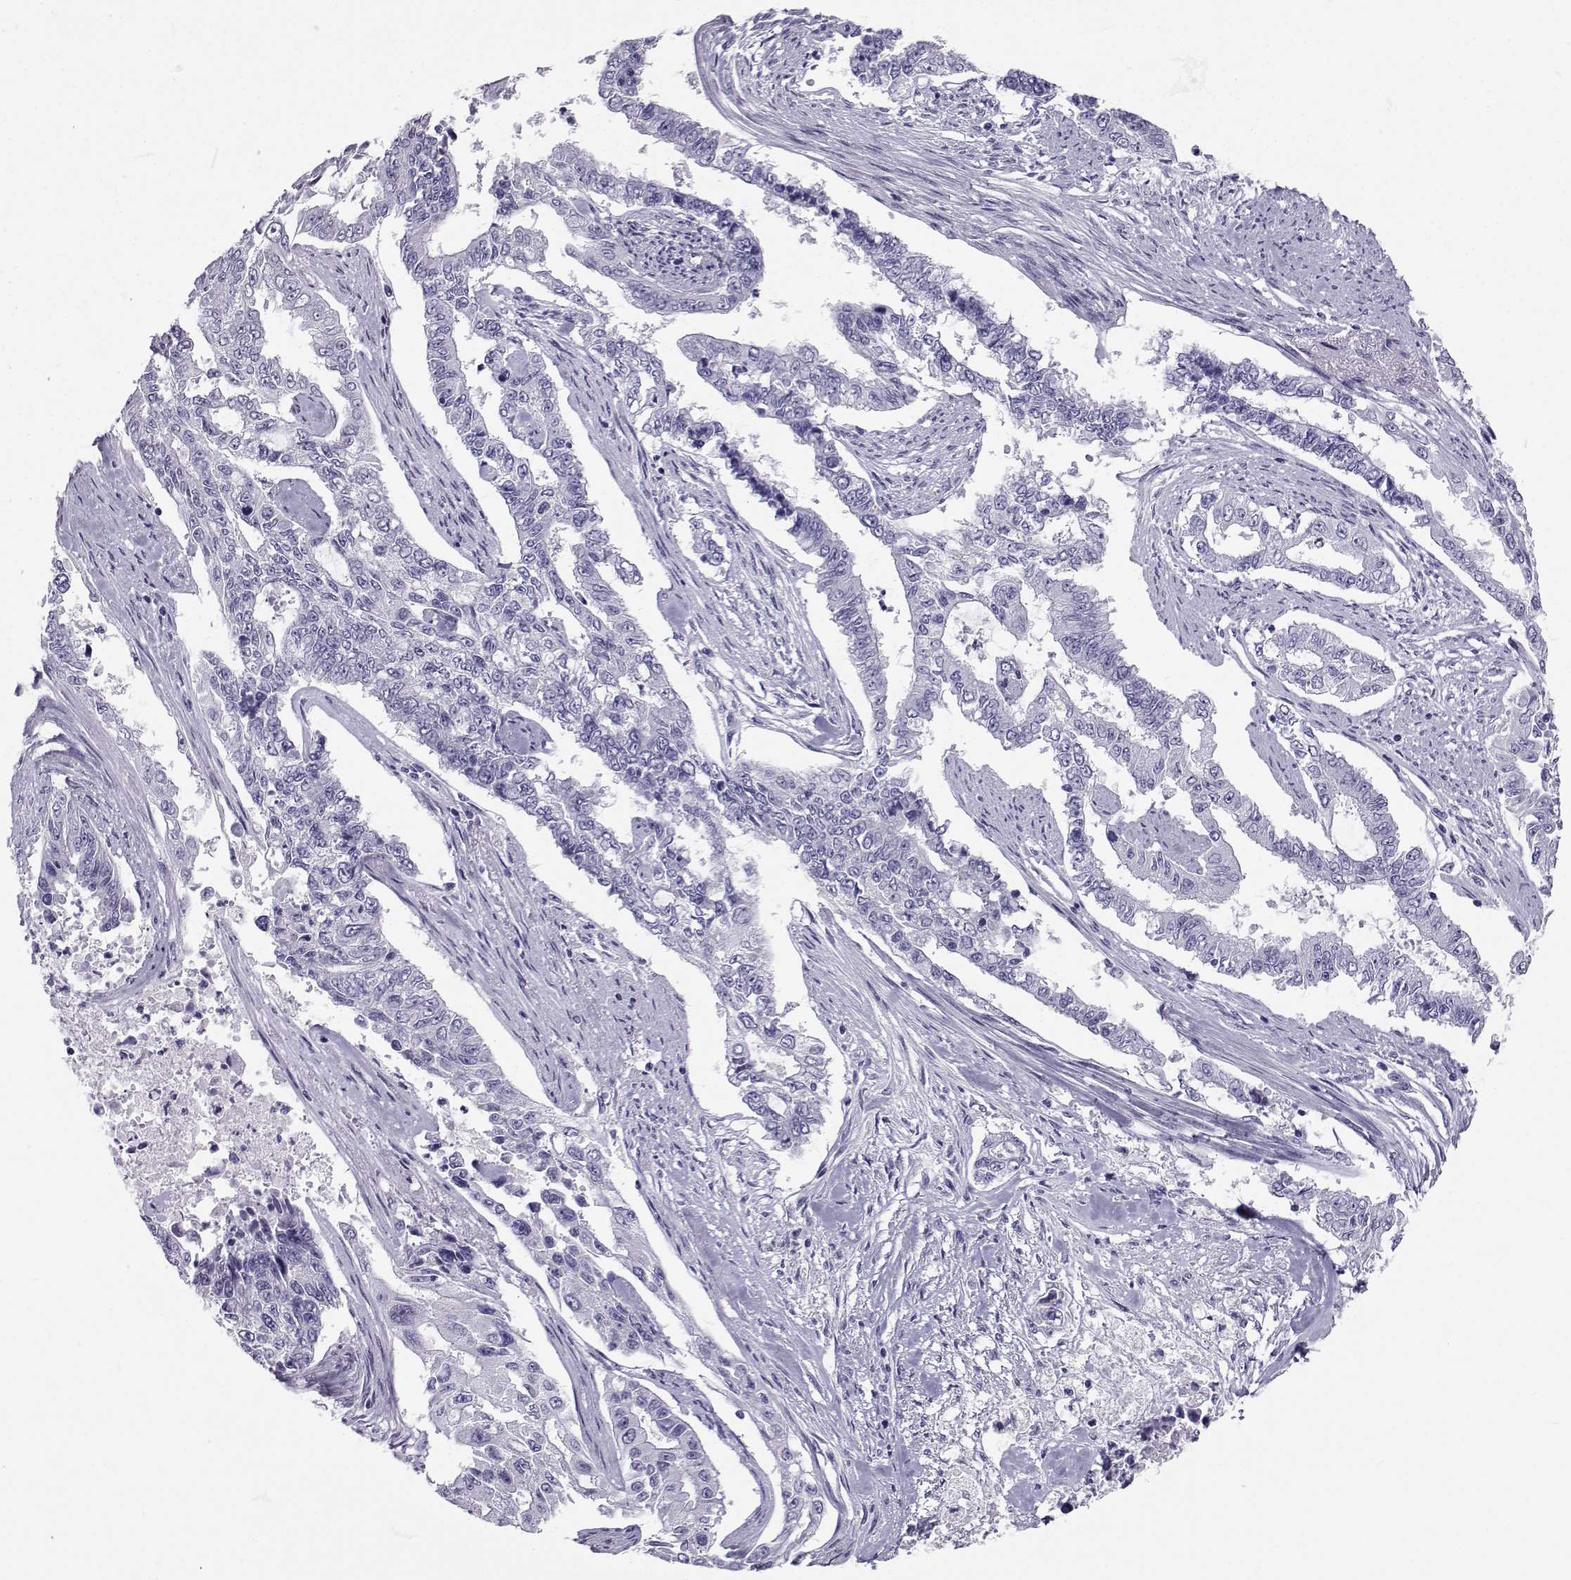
{"staining": {"intensity": "negative", "quantity": "none", "location": "none"}, "tissue": "endometrial cancer", "cell_type": "Tumor cells", "image_type": "cancer", "snomed": [{"axis": "morphology", "description": "Adenocarcinoma, NOS"}, {"axis": "topography", "description": "Uterus"}], "caption": "Immunohistochemistry photomicrograph of neoplastic tissue: adenocarcinoma (endometrial) stained with DAB (3,3'-diaminobenzidine) exhibits no significant protein staining in tumor cells.", "gene": "SLC6A3", "patient": {"sex": "female", "age": 59}}